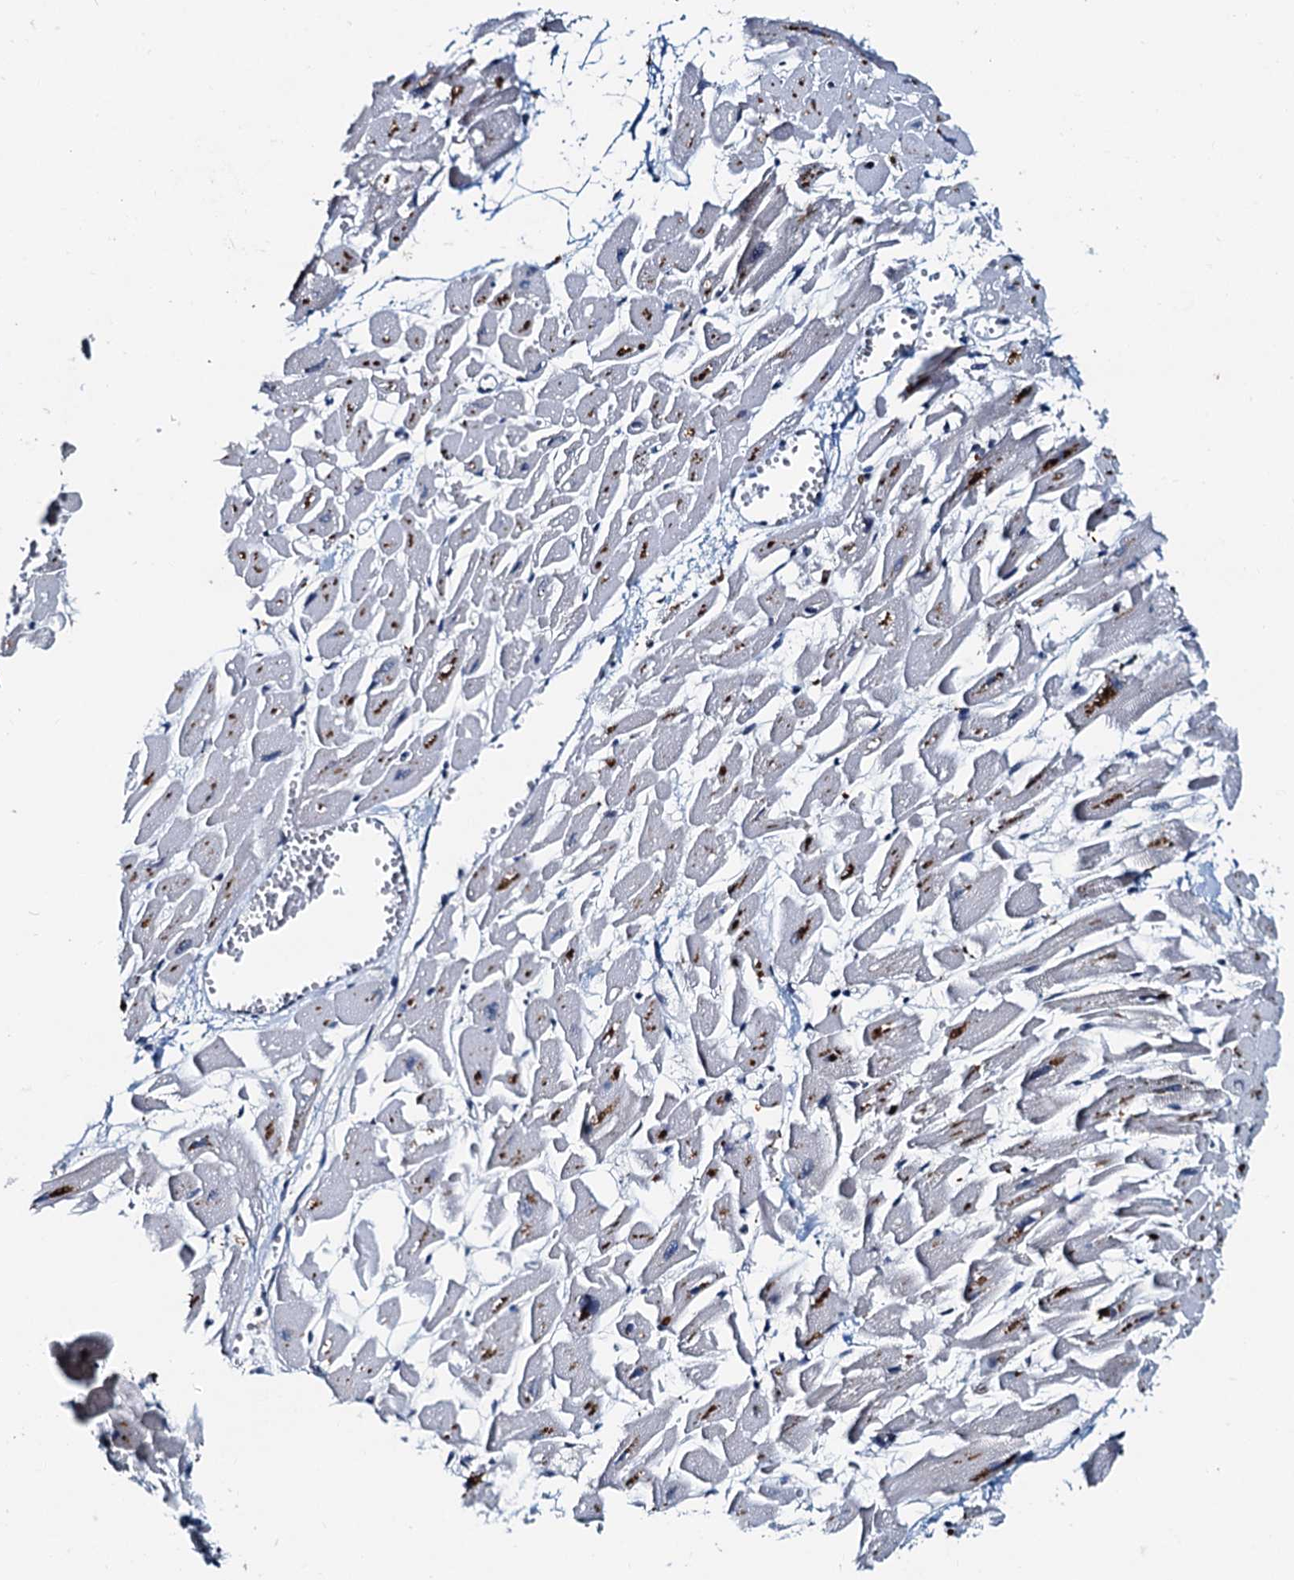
{"staining": {"intensity": "moderate", "quantity": "<25%", "location": "cytoplasmic/membranous"}, "tissue": "heart muscle", "cell_type": "Cardiomyocytes", "image_type": "normal", "snomed": [{"axis": "morphology", "description": "Normal tissue, NOS"}, {"axis": "topography", "description": "Heart"}], "caption": "Approximately <25% of cardiomyocytes in unremarkable human heart muscle show moderate cytoplasmic/membranous protein staining as visualized by brown immunohistochemical staining.", "gene": "SNRPD1", "patient": {"sex": "female", "age": 64}}